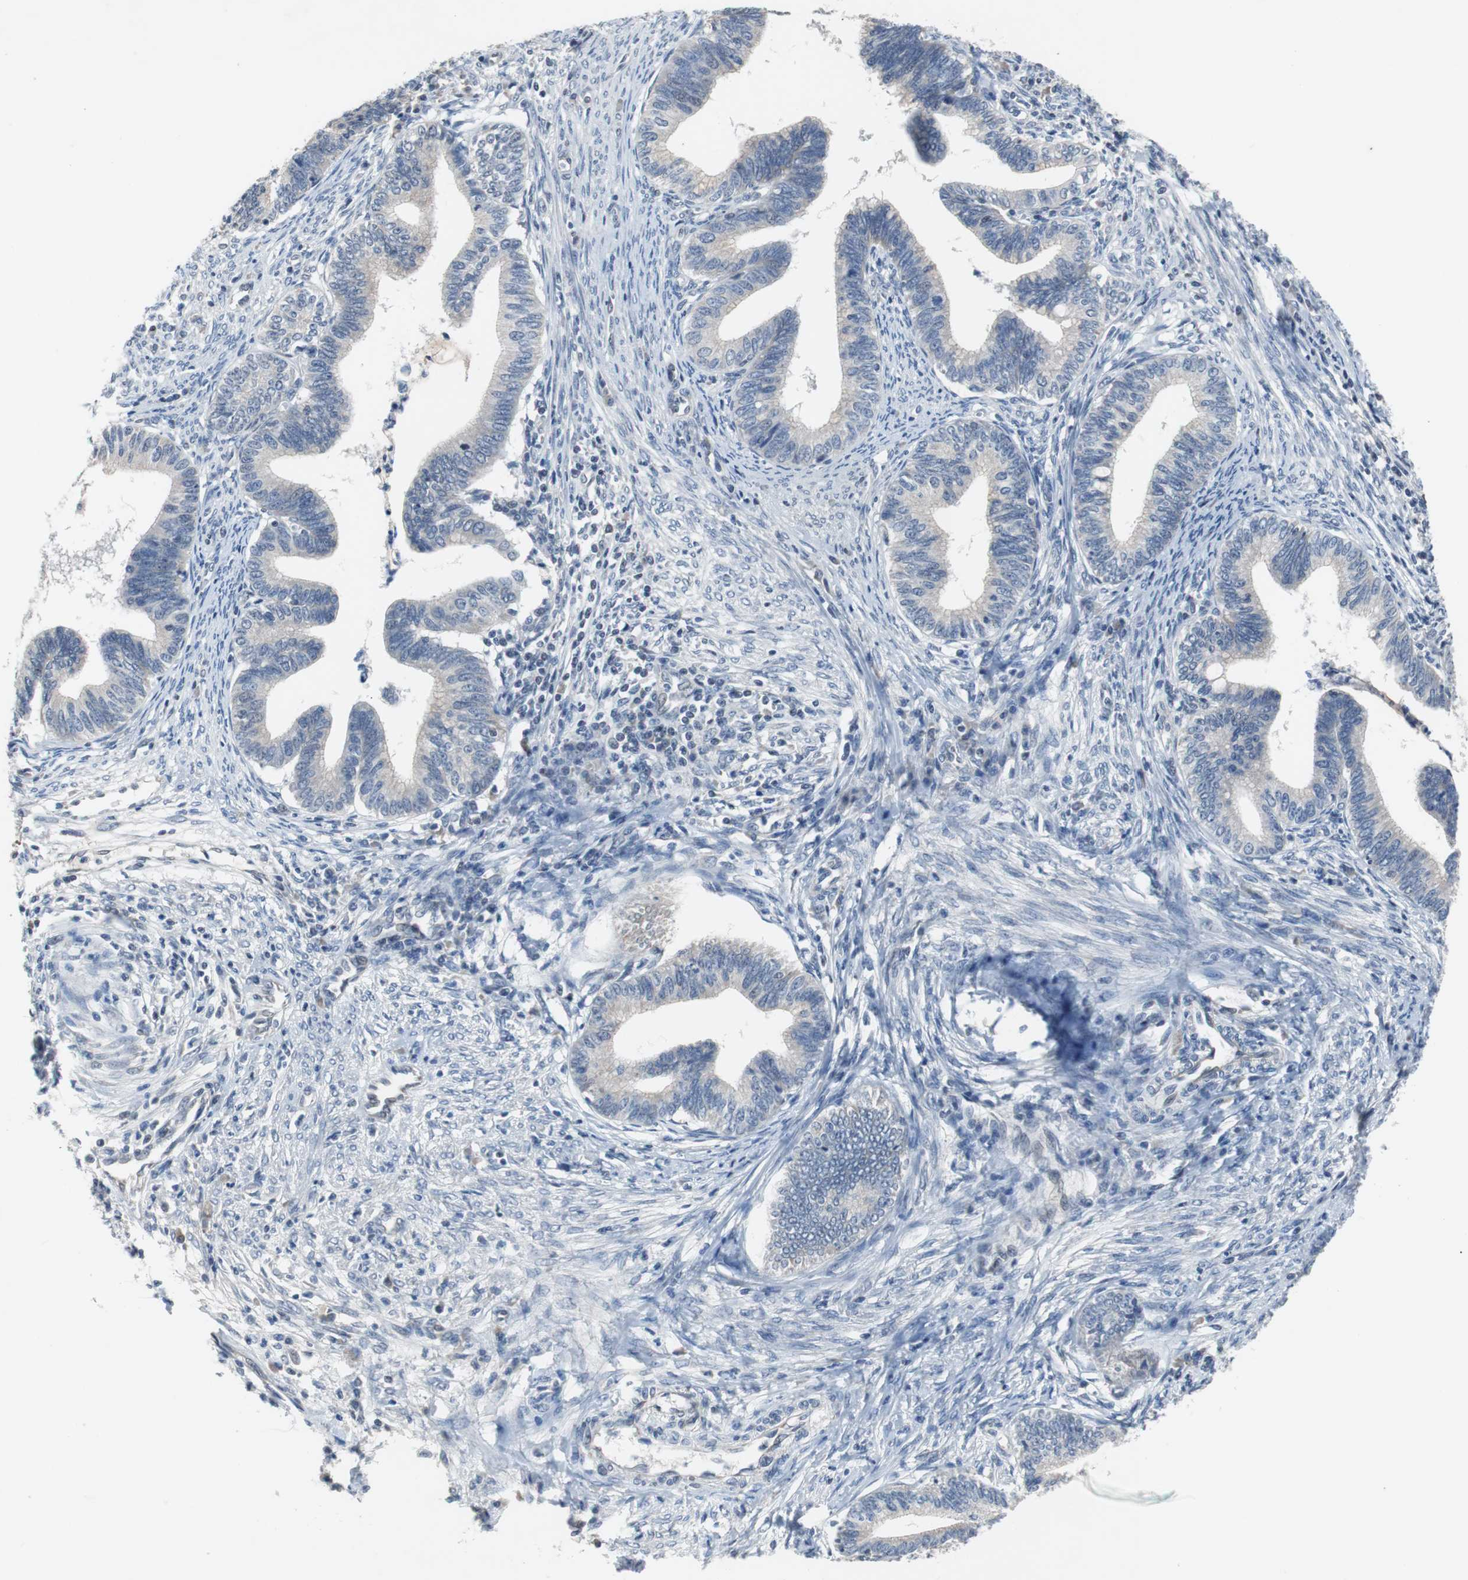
{"staining": {"intensity": "negative", "quantity": "none", "location": "none"}, "tissue": "cervical cancer", "cell_type": "Tumor cells", "image_type": "cancer", "snomed": [{"axis": "morphology", "description": "Adenocarcinoma, NOS"}, {"axis": "topography", "description": "Cervix"}], "caption": "An image of human cervical adenocarcinoma is negative for staining in tumor cells.", "gene": "TP63", "patient": {"sex": "female", "age": 36}}